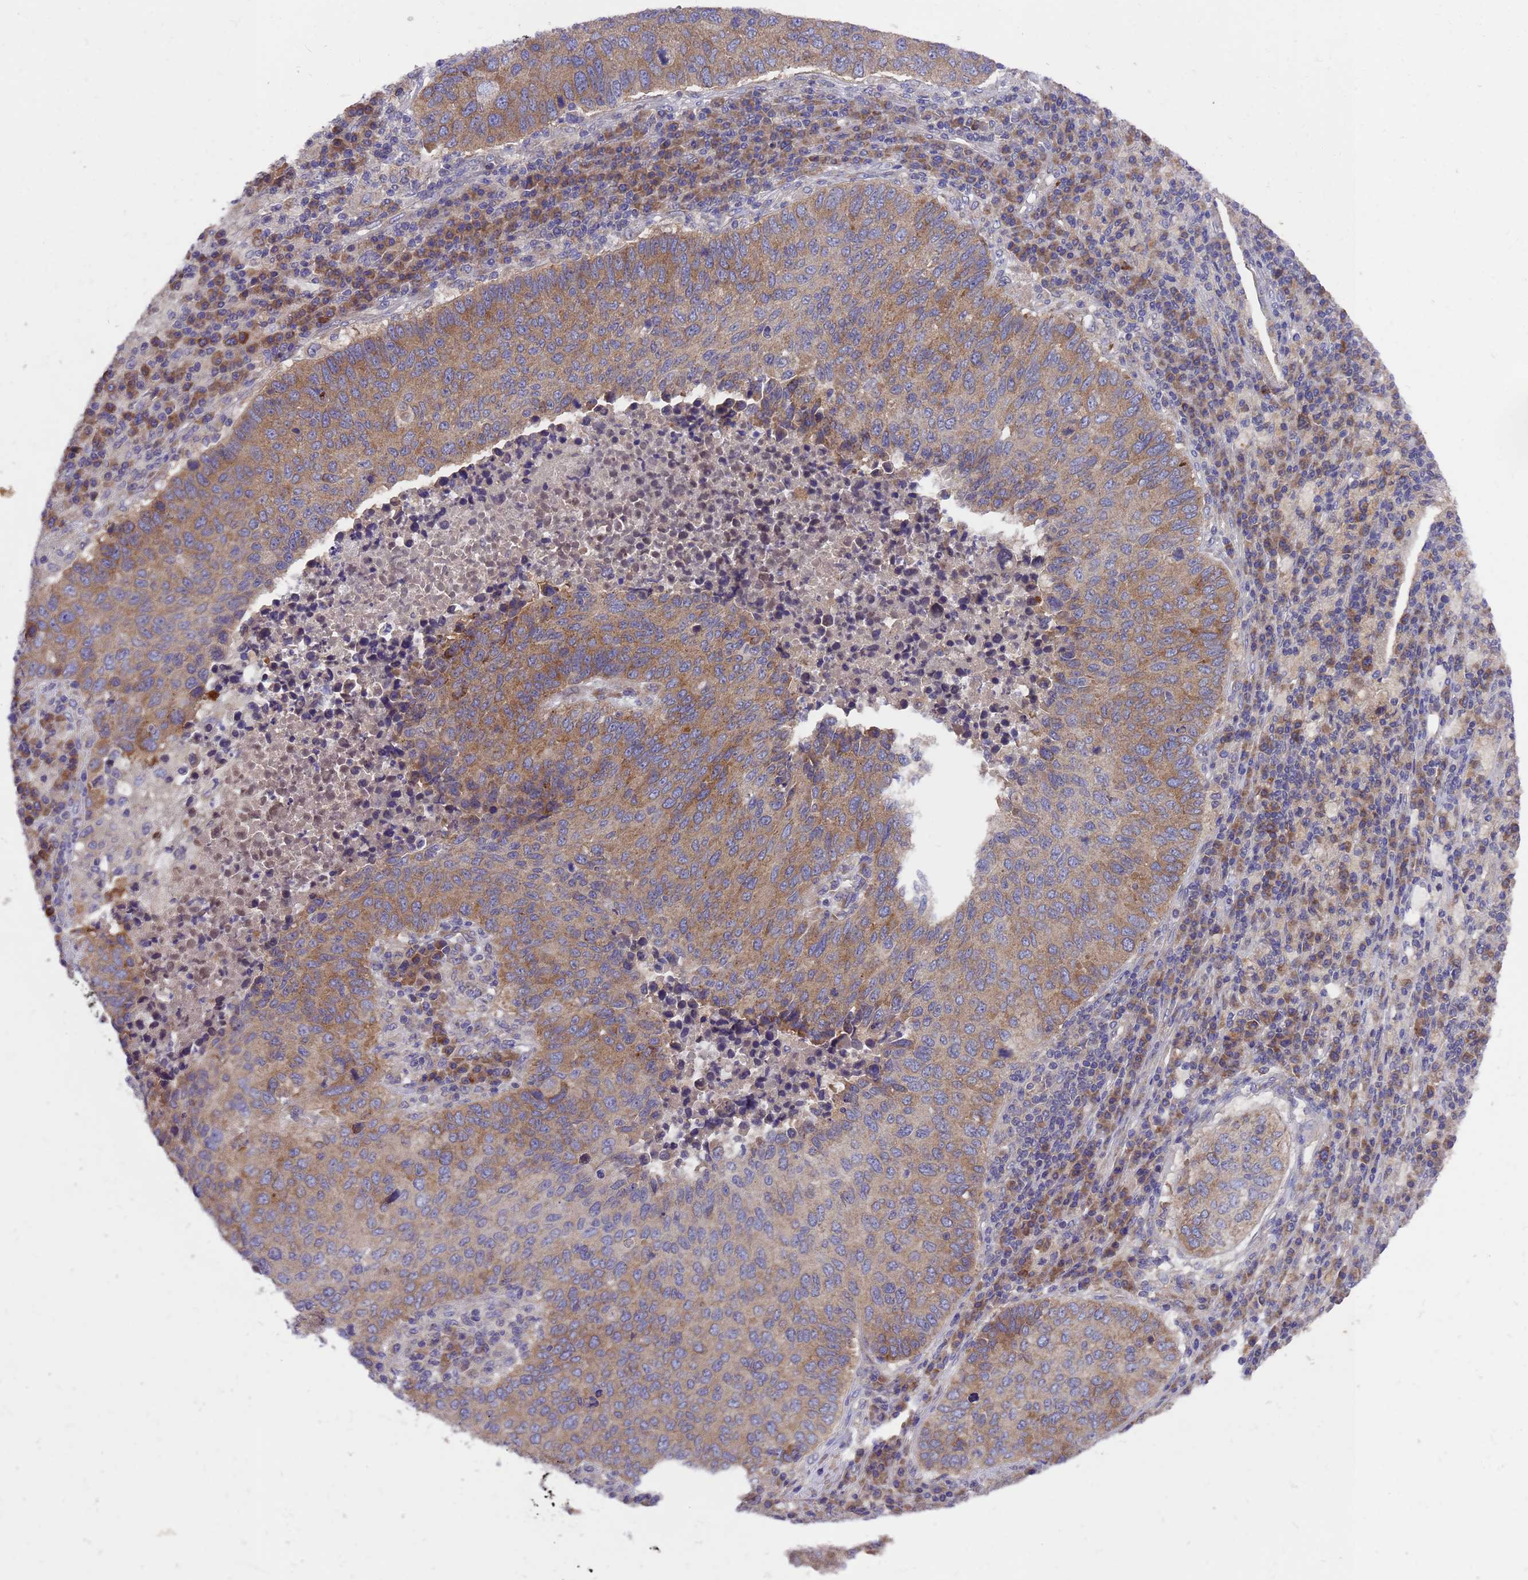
{"staining": {"intensity": "moderate", "quantity": ">75%", "location": "cytoplasmic/membranous"}, "tissue": "lung cancer", "cell_type": "Tumor cells", "image_type": "cancer", "snomed": [{"axis": "morphology", "description": "Squamous cell carcinoma, NOS"}, {"axis": "topography", "description": "Lung"}], "caption": "A medium amount of moderate cytoplasmic/membranous expression is identified in about >75% of tumor cells in squamous cell carcinoma (lung) tissue. (DAB (3,3'-diaminobenzidine) IHC, brown staining for protein, blue staining for nuclei).", "gene": "DCAF12L2", "patient": {"sex": "male", "age": 73}}